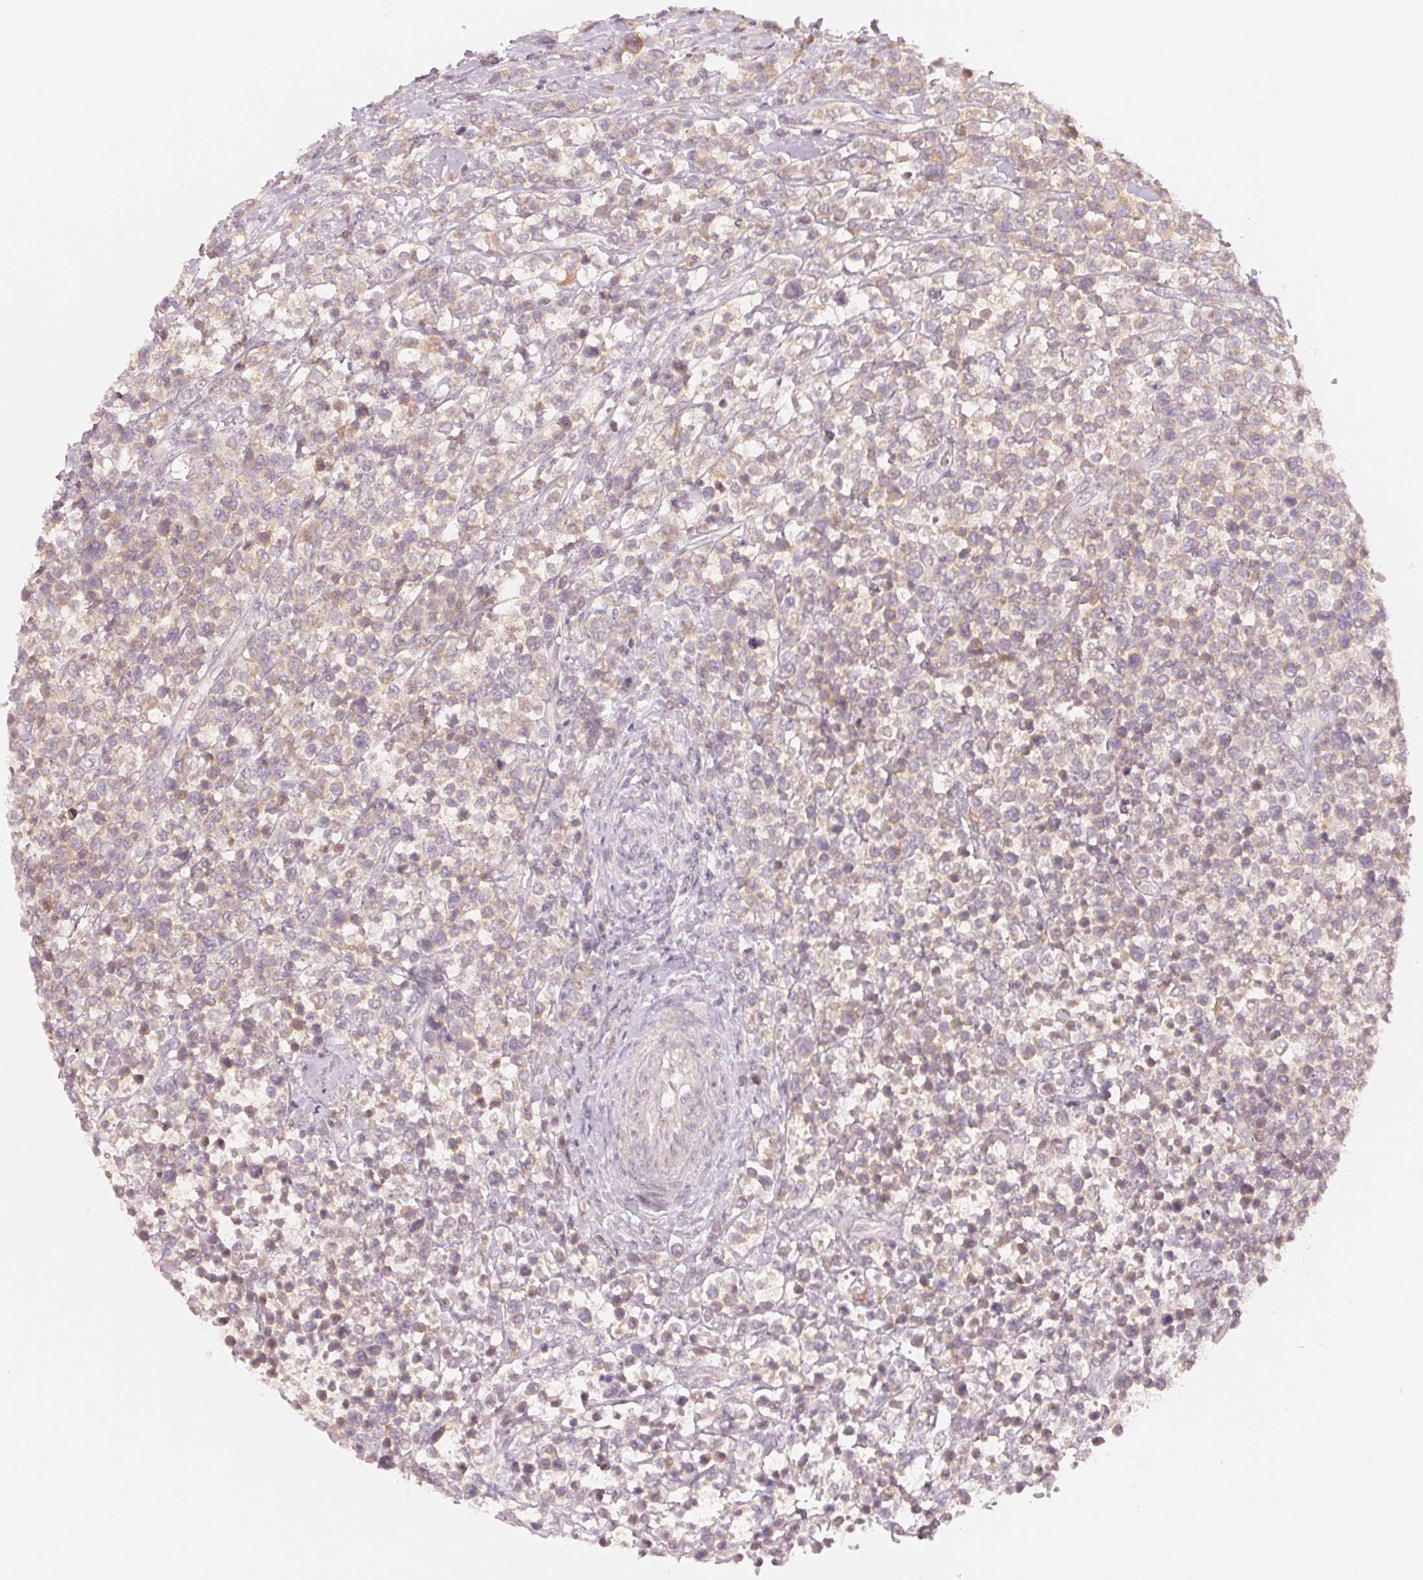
{"staining": {"intensity": "negative", "quantity": "none", "location": "none"}, "tissue": "lymphoma", "cell_type": "Tumor cells", "image_type": "cancer", "snomed": [{"axis": "morphology", "description": "Malignant lymphoma, non-Hodgkin's type, High grade"}, {"axis": "topography", "description": "Soft tissue"}], "caption": "Histopathology image shows no protein staining in tumor cells of lymphoma tissue. (DAB immunohistochemistry (IHC) with hematoxylin counter stain).", "gene": "DENND2C", "patient": {"sex": "female", "age": 56}}